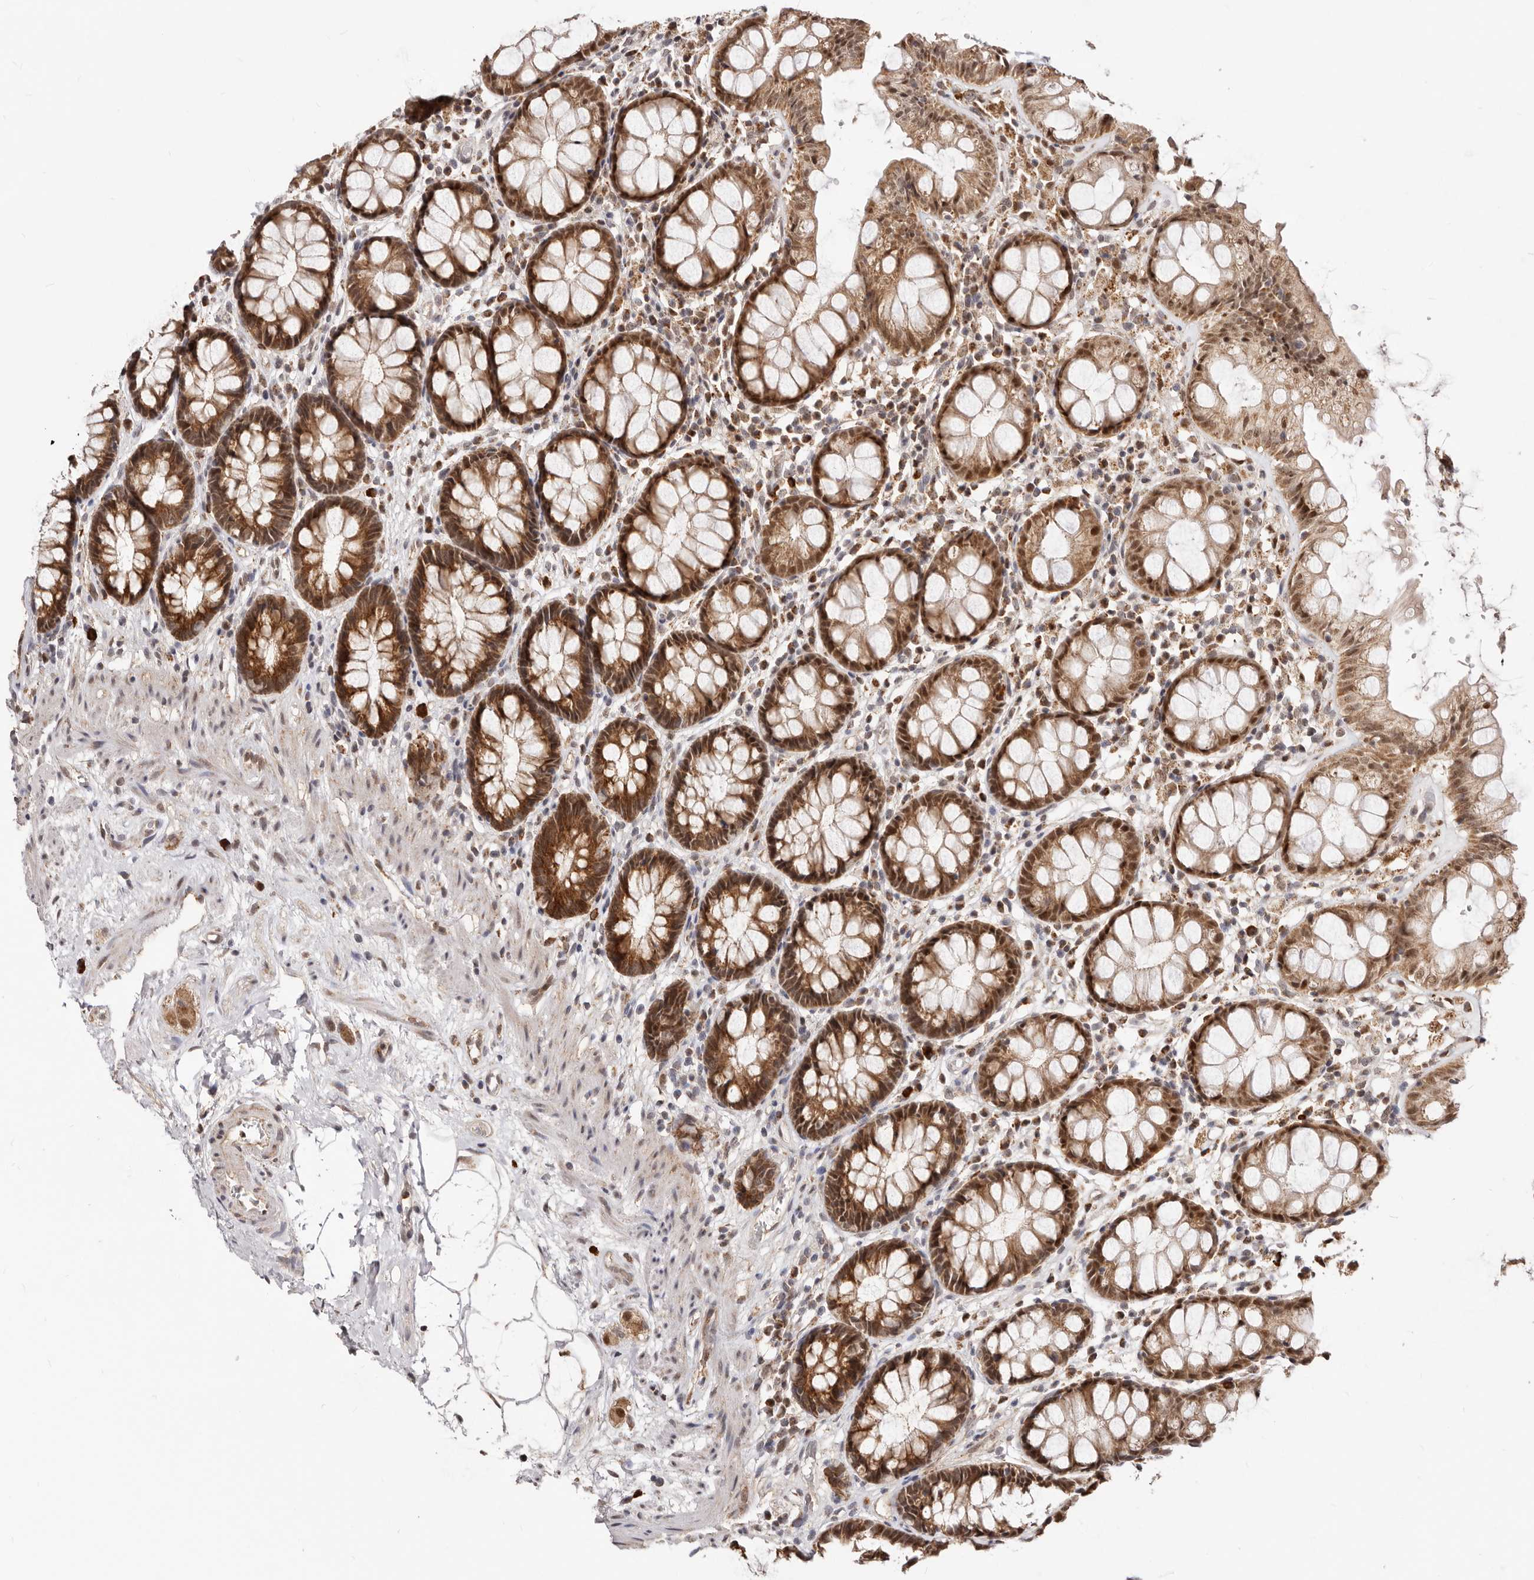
{"staining": {"intensity": "strong", "quantity": ">75%", "location": "cytoplasmic/membranous,nuclear"}, "tissue": "rectum", "cell_type": "Glandular cells", "image_type": "normal", "snomed": [{"axis": "morphology", "description": "Normal tissue, NOS"}, {"axis": "topography", "description": "Rectum"}], "caption": "Immunohistochemistry (IHC) photomicrograph of benign human rectum stained for a protein (brown), which demonstrates high levels of strong cytoplasmic/membranous,nuclear staining in approximately >75% of glandular cells.", "gene": "SEC14L1", "patient": {"sex": "male", "age": 64}}